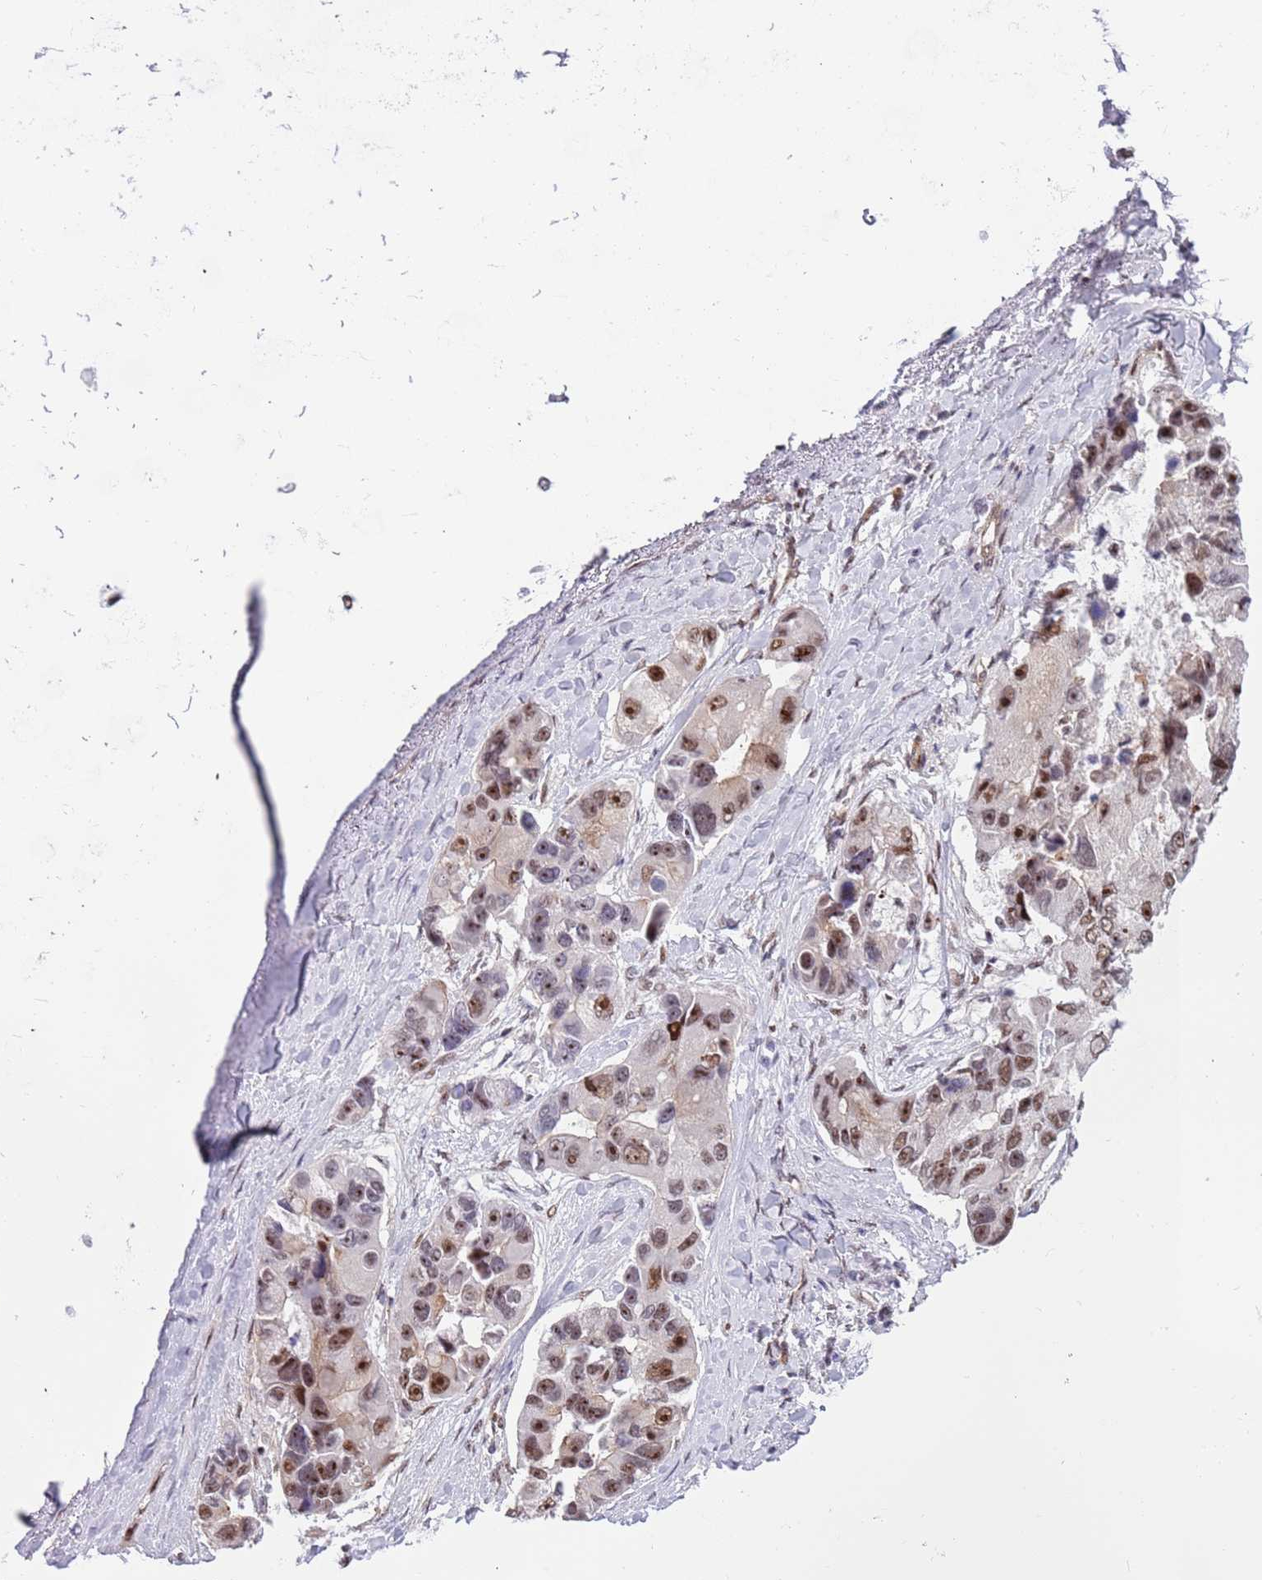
{"staining": {"intensity": "moderate", "quantity": ">75%", "location": "nuclear"}, "tissue": "lung cancer", "cell_type": "Tumor cells", "image_type": "cancer", "snomed": [{"axis": "morphology", "description": "Adenocarcinoma, NOS"}, {"axis": "topography", "description": "Lung"}], "caption": "Protein staining exhibits moderate nuclear positivity in approximately >75% of tumor cells in adenocarcinoma (lung).", "gene": "LRMDA", "patient": {"sex": "female", "age": 54}}